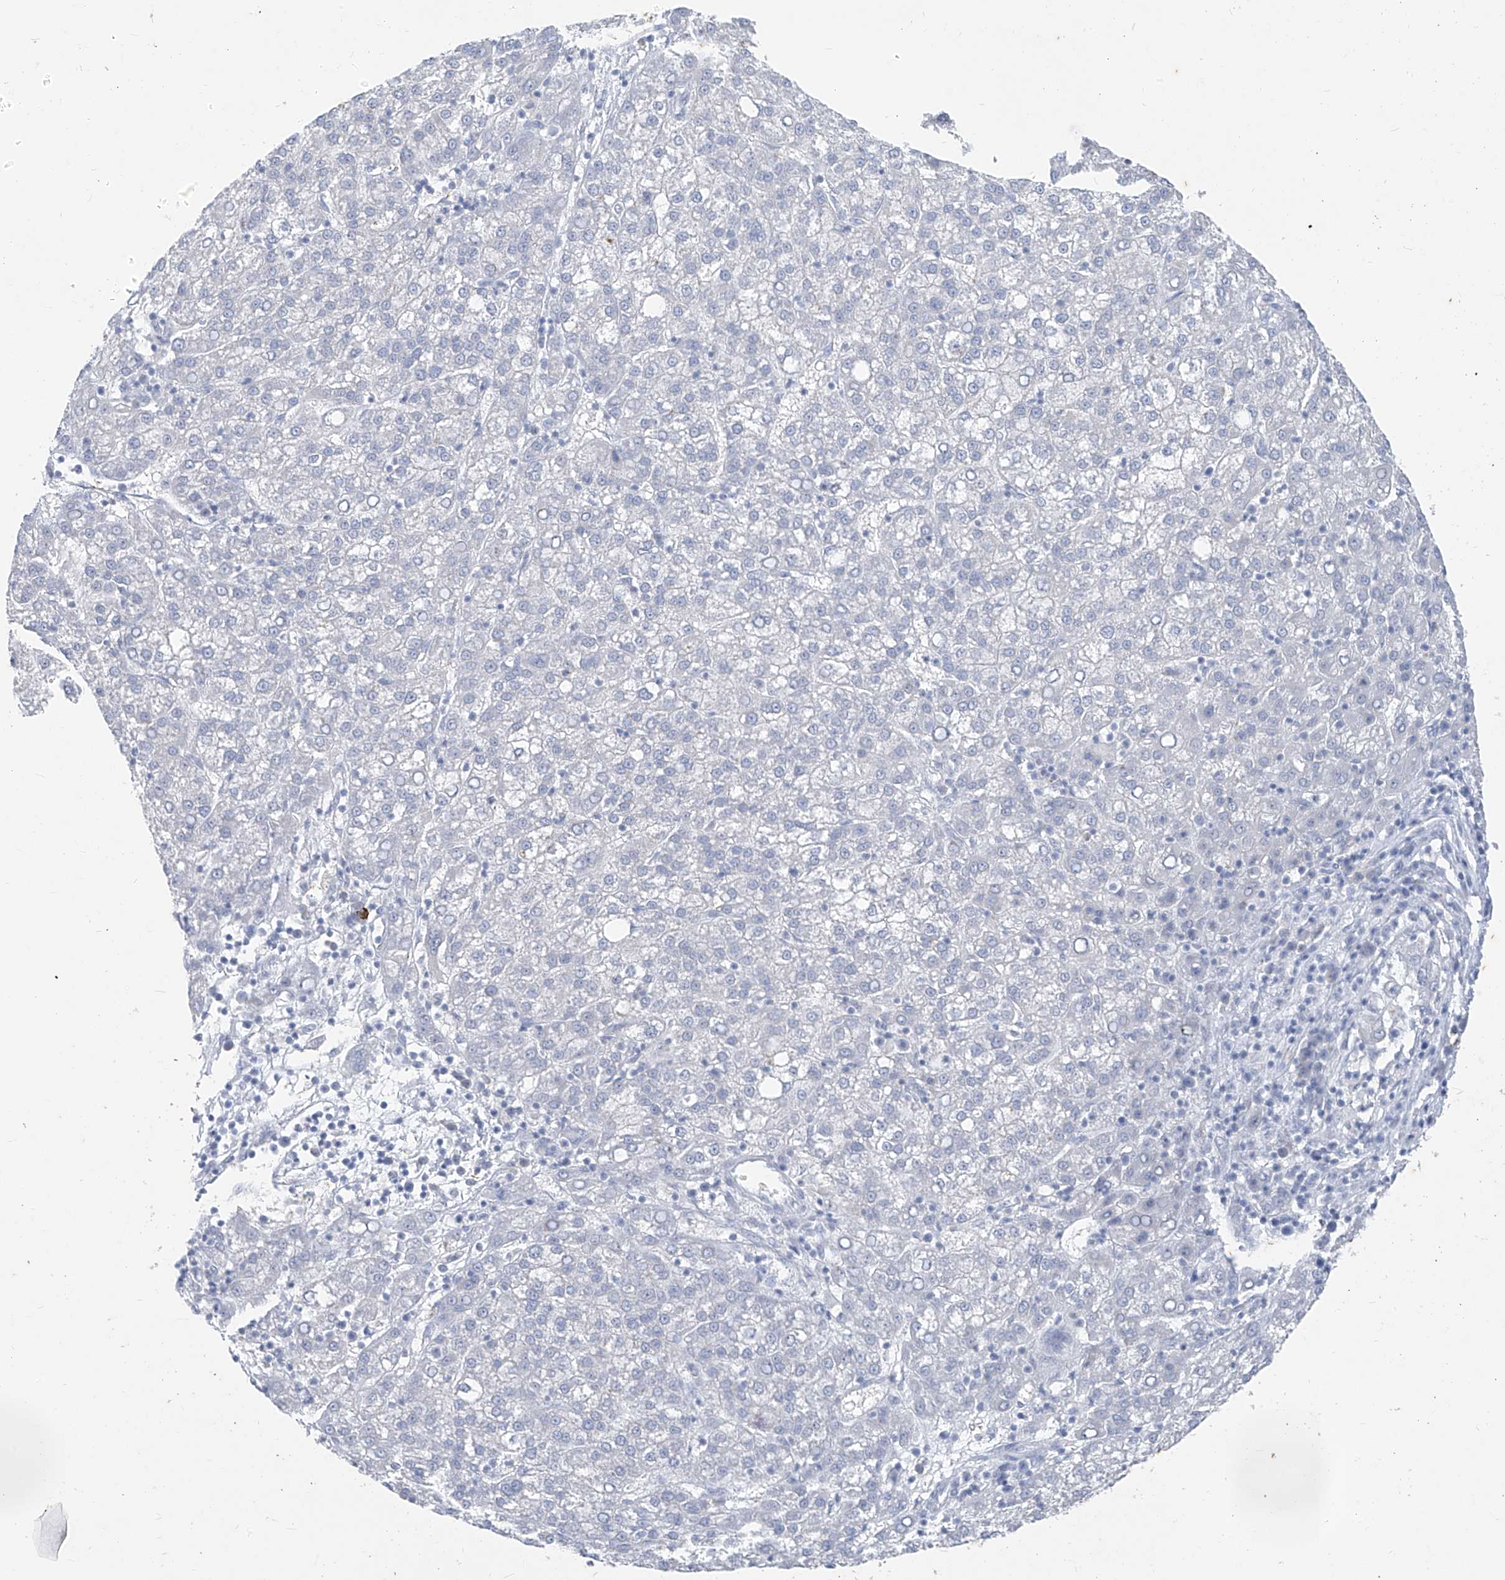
{"staining": {"intensity": "negative", "quantity": "none", "location": "none"}, "tissue": "liver cancer", "cell_type": "Tumor cells", "image_type": "cancer", "snomed": [{"axis": "morphology", "description": "Carcinoma, Hepatocellular, NOS"}, {"axis": "topography", "description": "Liver"}], "caption": "Micrograph shows no significant protein staining in tumor cells of liver hepatocellular carcinoma. (DAB (3,3'-diaminobenzidine) immunohistochemistry (IHC) visualized using brightfield microscopy, high magnification).", "gene": "CX3CR1", "patient": {"sex": "female", "age": 58}}